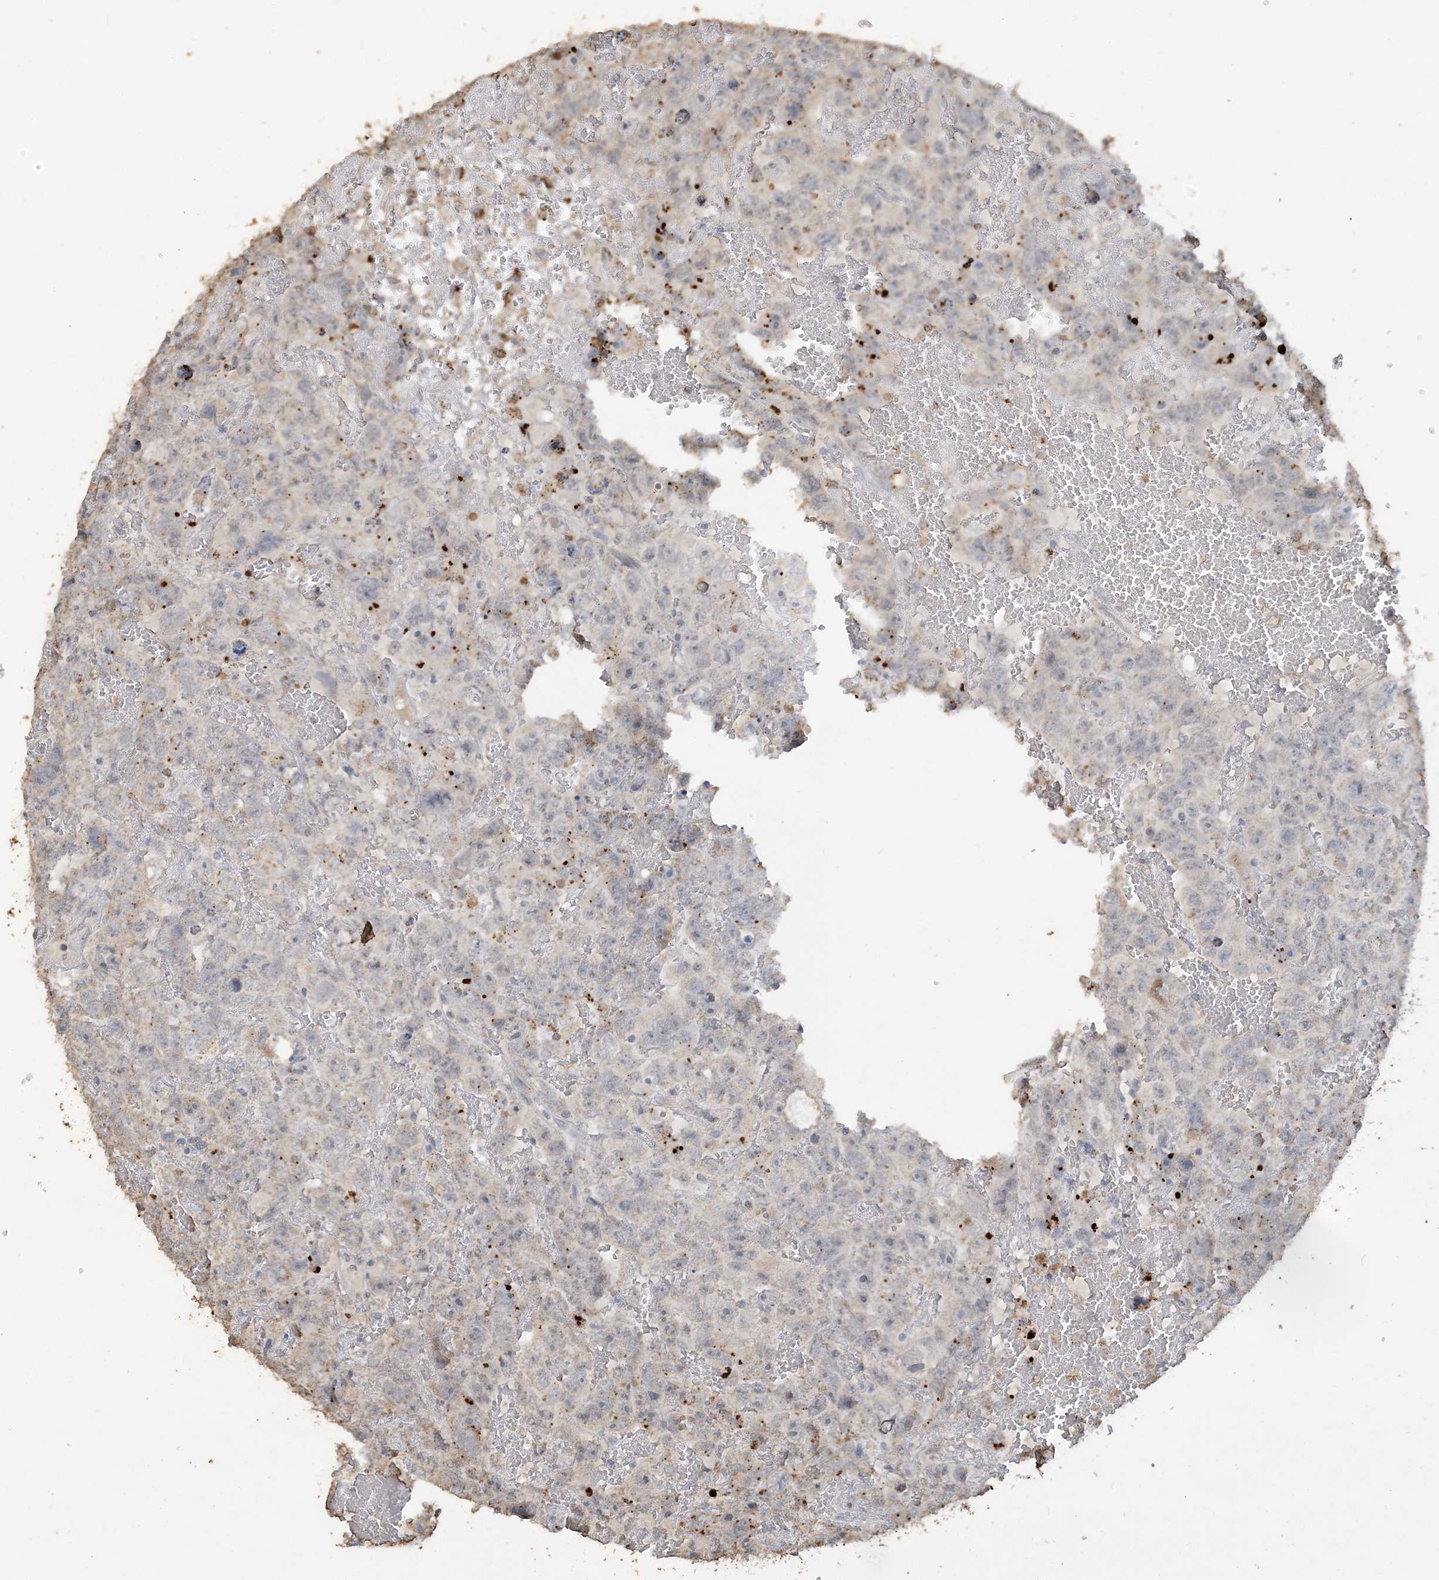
{"staining": {"intensity": "strong", "quantity": "<25%", "location": "cytoplasmic/membranous"}, "tissue": "testis cancer", "cell_type": "Tumor cells", "image_type": "cancer", "snomed": [{"axis": "morphology", "description": "Carcinoma, Embryonal, NOS"}, {"axis": "topography", "description": "Testis"}], "caption": "IHC of human testis cancer (embryonal carcinoma) exhibits medium levels of strong cytoplasmic/membranous expression in about <25% of tumor cells.", "gene": "SFMBT2", "patient": {"sex": "male", "age": 45}}